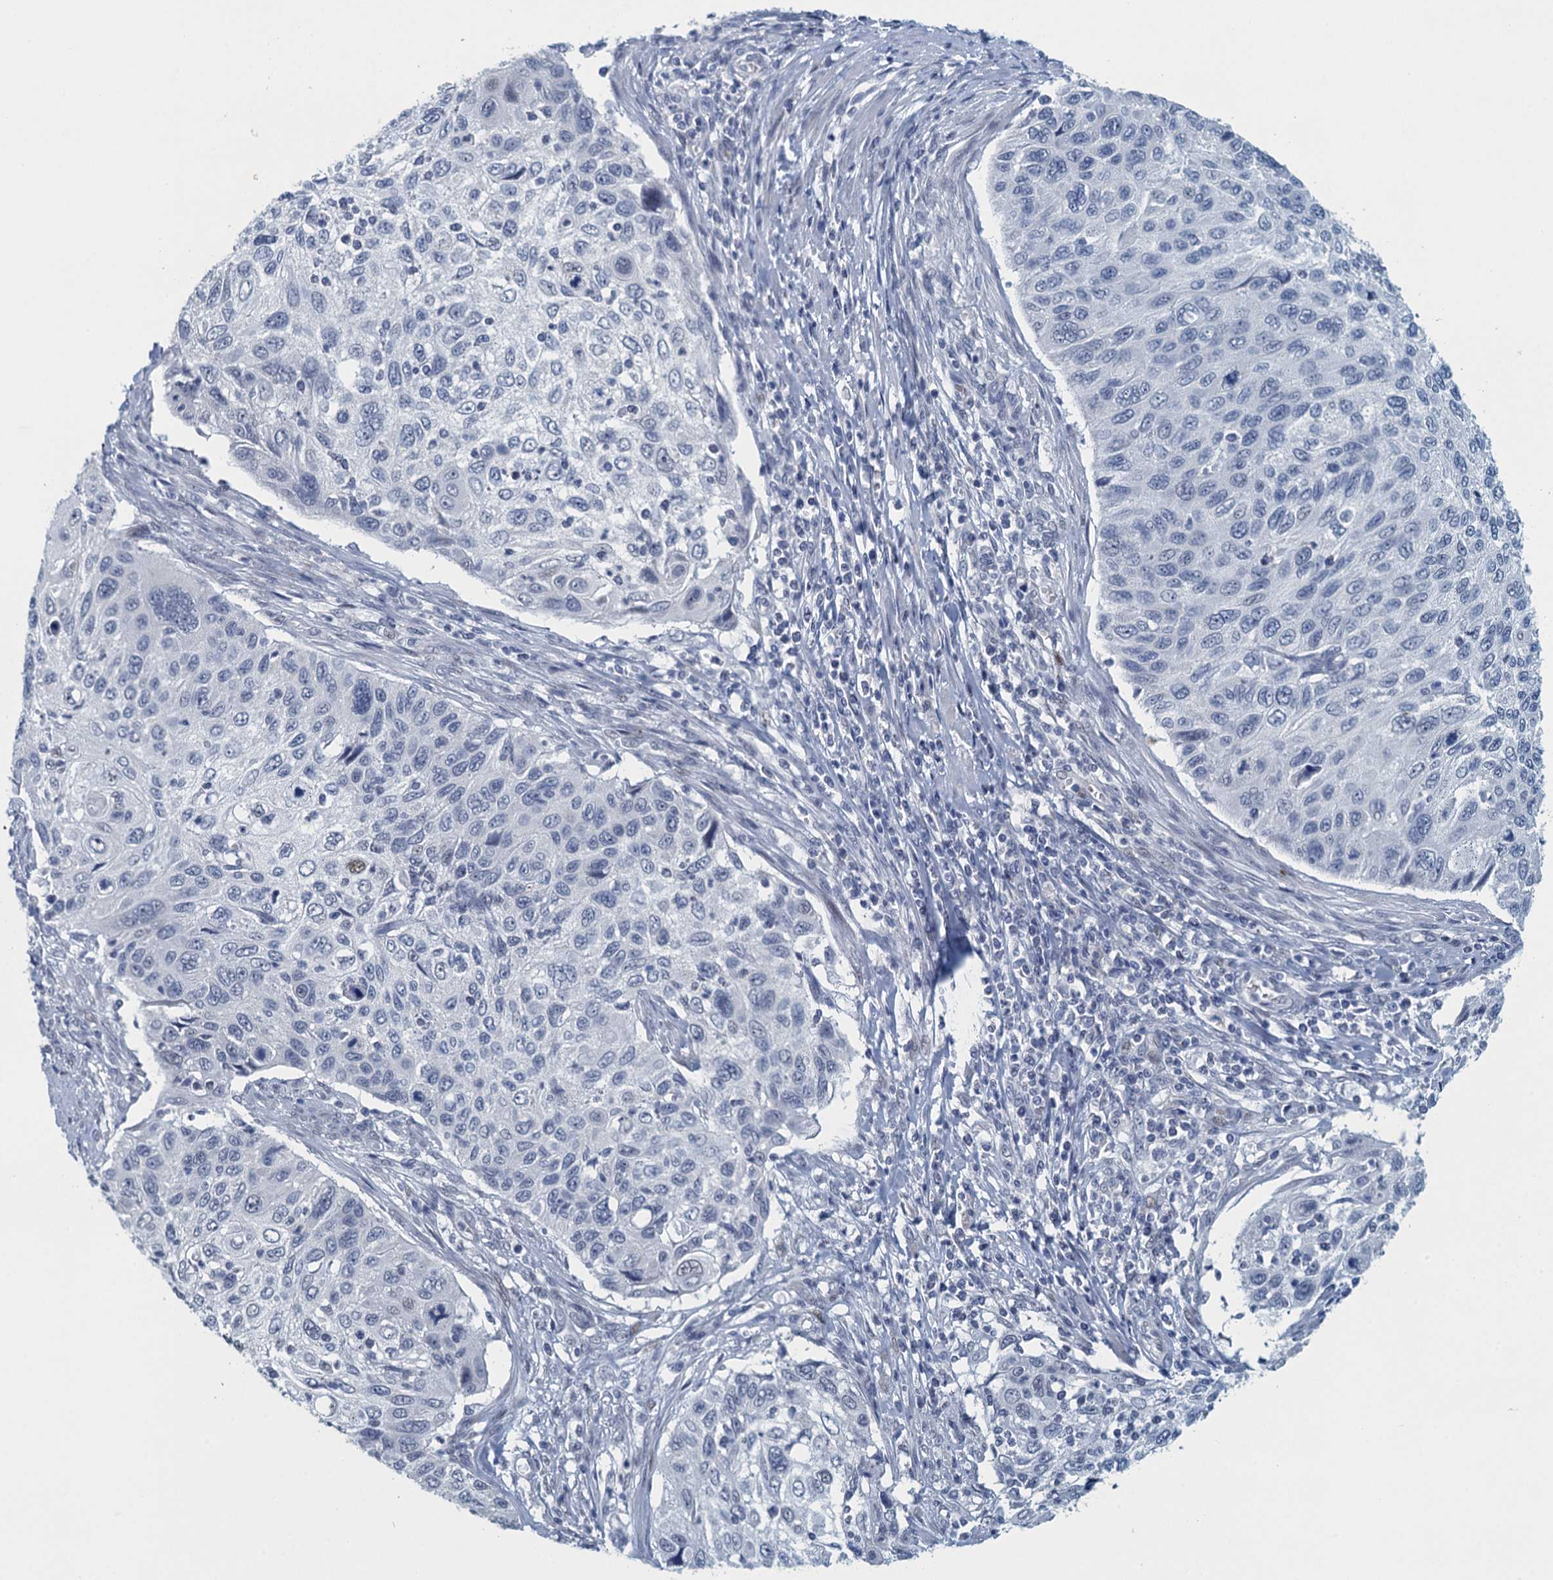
{"staining": {"intensity": "negative", "quantity": "none", "location": "none"}, "tissue": "cervical cancer", "cell_type": "Tumor cells", "image_type": "cancer", "snomed": [{"axis": "morphology", "description": "Squamous cell carcinoma, NOS"}, {"axis": "topography", "description": "Cervix"}], "caption": "Immunohistochemistry (IHC) micrograph of neoplastic tissue: human squamous cell carcinoma (cervical) stained with DAB shows no significant protein expression in tumor cells. Nuclei are stained in blue.", "gene": "TTLL9", "patient": {"sex": "female", "age": 70}}